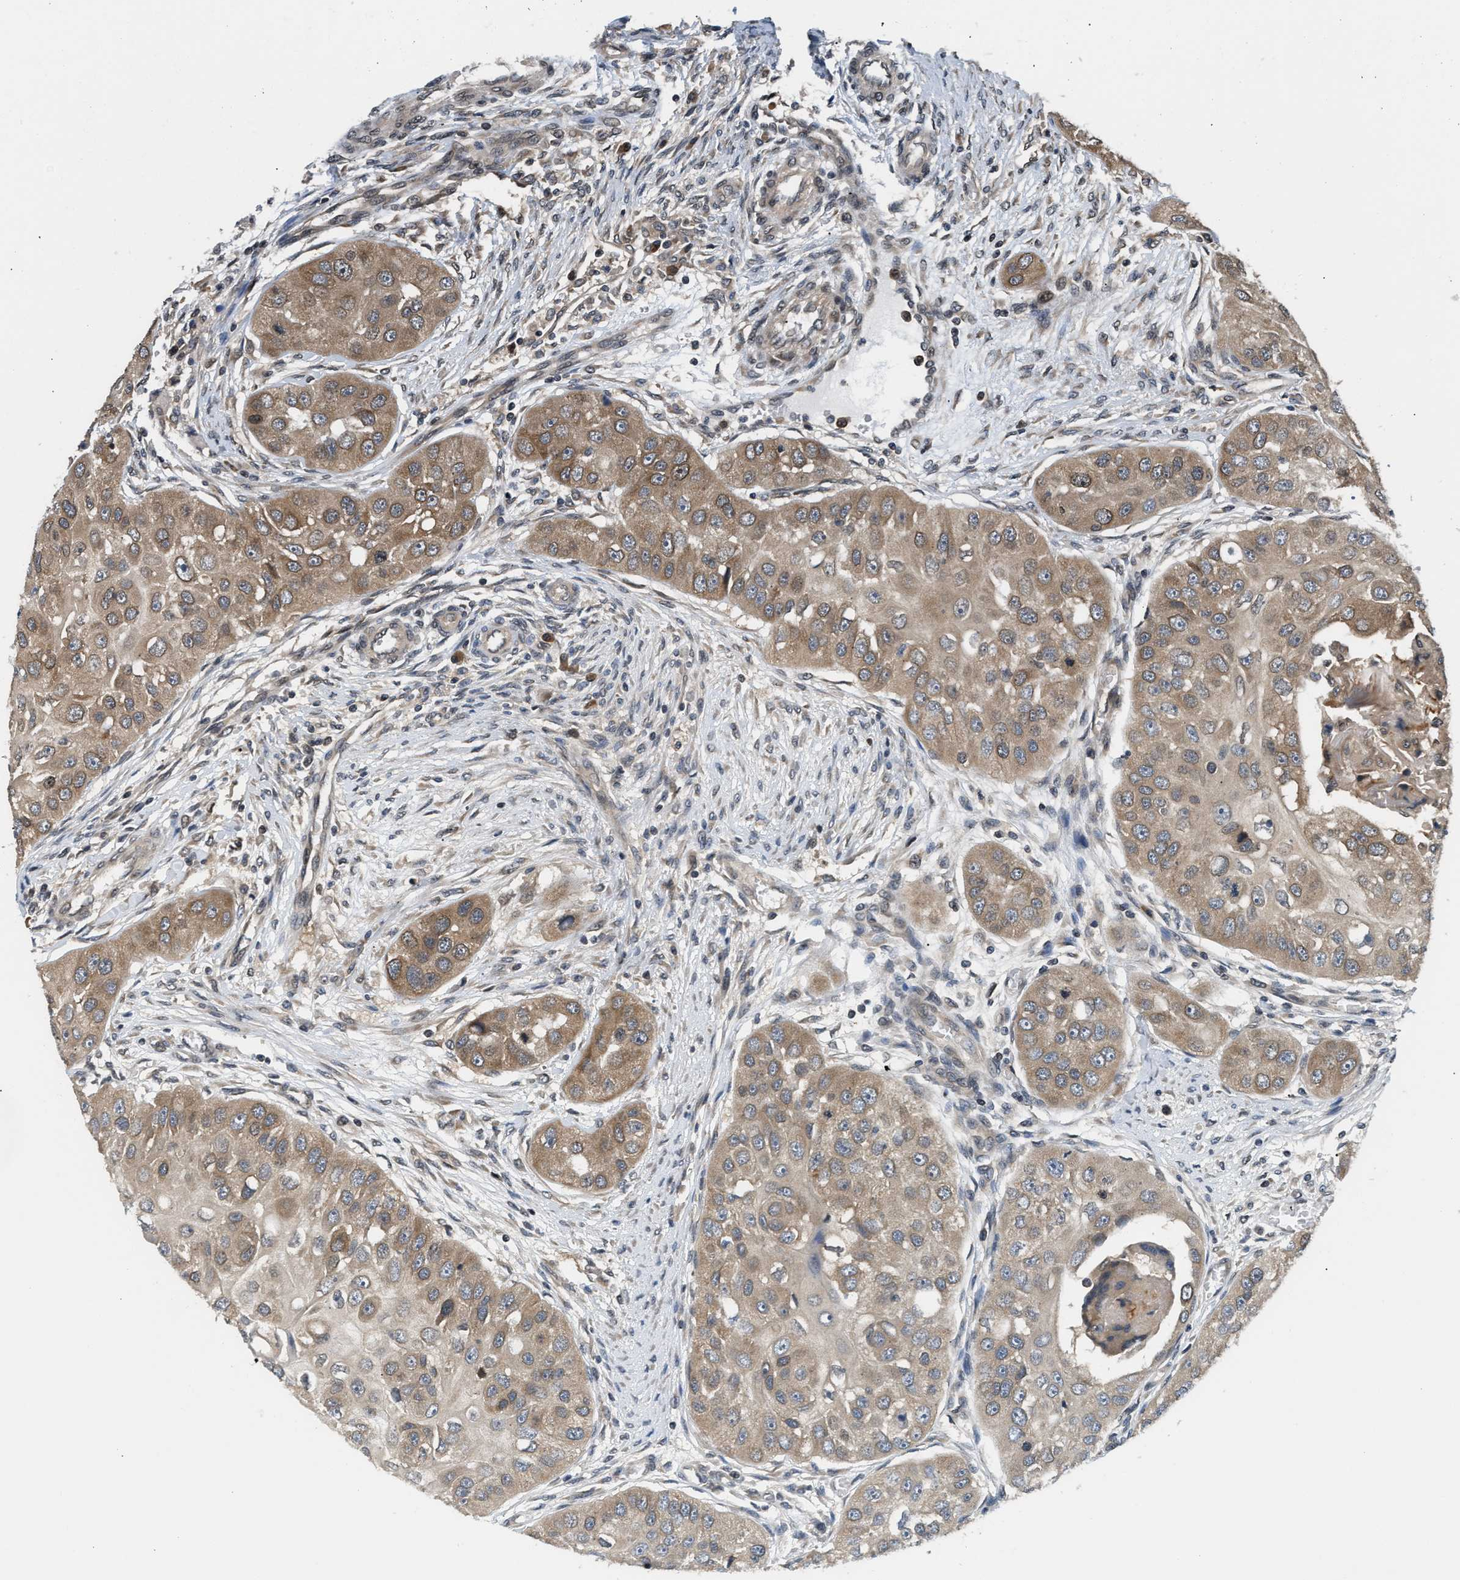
{"staining": {"intensity": "moderate", "quantity": ">75%", "location": "cytoplasmic/membranous"}, "tissue": "head and neck cancer", "cell_type": "Tumor cells", "image_type": "cancer", "snomed": [{"axis": "morphology", "description": "Normal tissue, NOS"}, {"axis": "morphology", "description": "Squamous cell carcinoma, NOS"}, {"axis": "topography", "description": "Skeletal muscle"}, {"axis": "topography", "description": "Head-Neck"}], "caption": "Protein expression analysis of human head and neck squamous cell carcinoma reveals moderate cytoplasmic/membranous positivity in about >75% of tumor cells. Using DAB (3,3'-diaminobenzidine) (brown) and hematoxylin (blue) stains, captured at high magnification using brightfield microscopy.", "gene": "RAB29", "patient": {"sex": "male", "age": 51}}